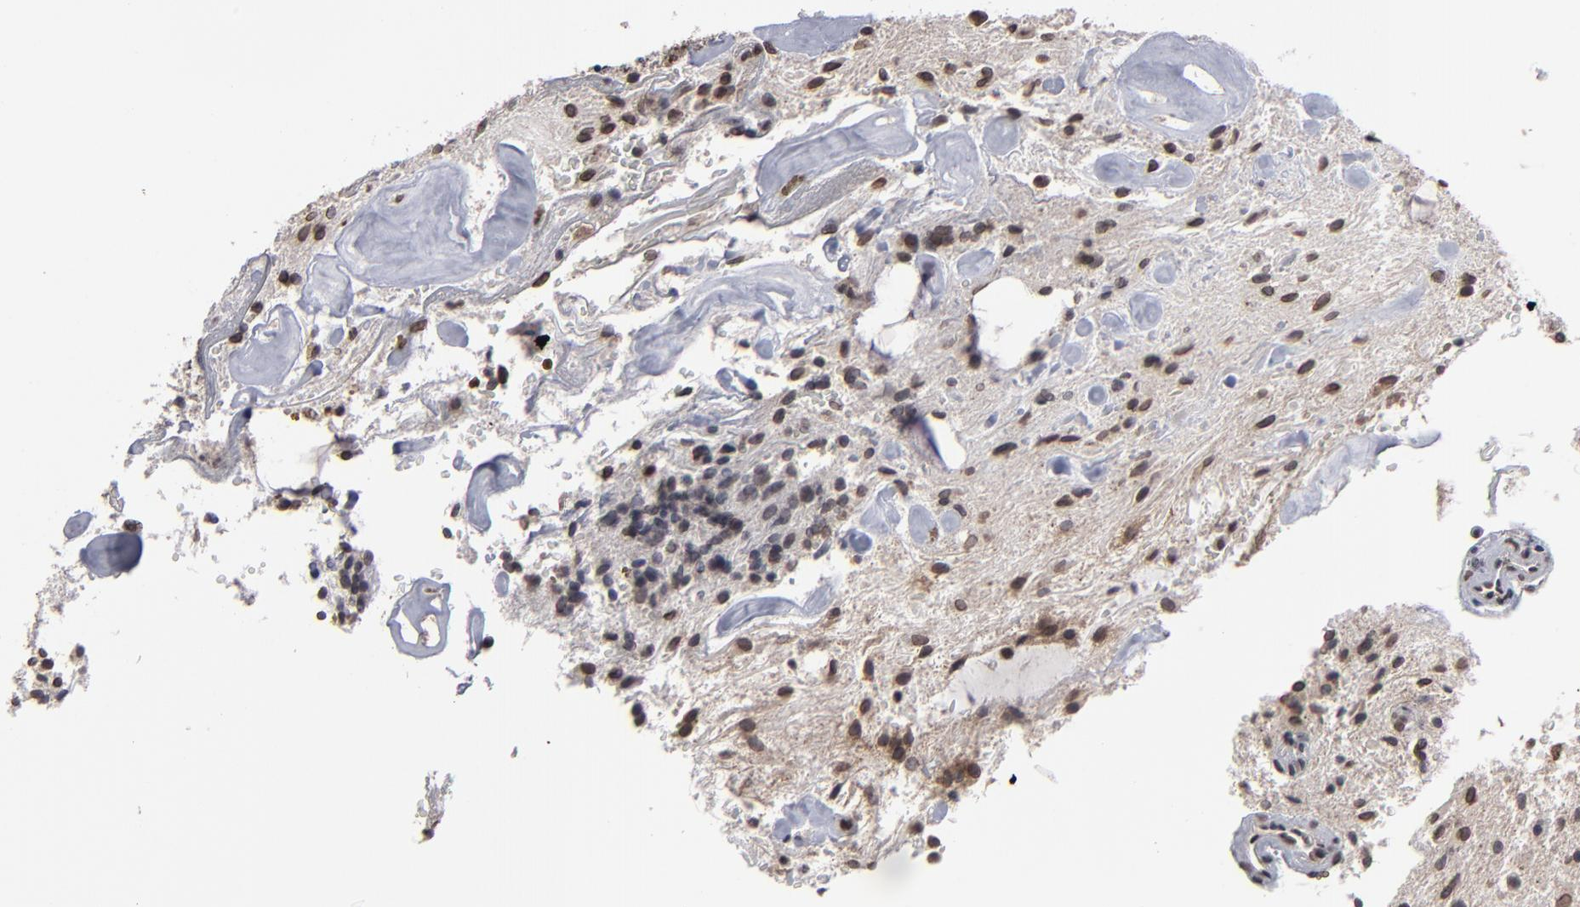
{"staining": {"intensity": "moderate", "quantity": "25%-75%", "location": "nuclear"}, "tissue": "glioma", "cell_type": "Tumor cells", "image_type": "cancer", "snomed": [{"axis": "morphology", "description": "Glioma, malignant, NOS"}, {"axis": "topography", "description": "Cerebellum"}], "caption": "Immunohistochemistry of human glioma (malignant) displays medium levels of moderate nuclear staining in about 25%-75% of tumor cells.", "gene": "BAZ1A", "patient": {"sex": "female", "age": 10}}